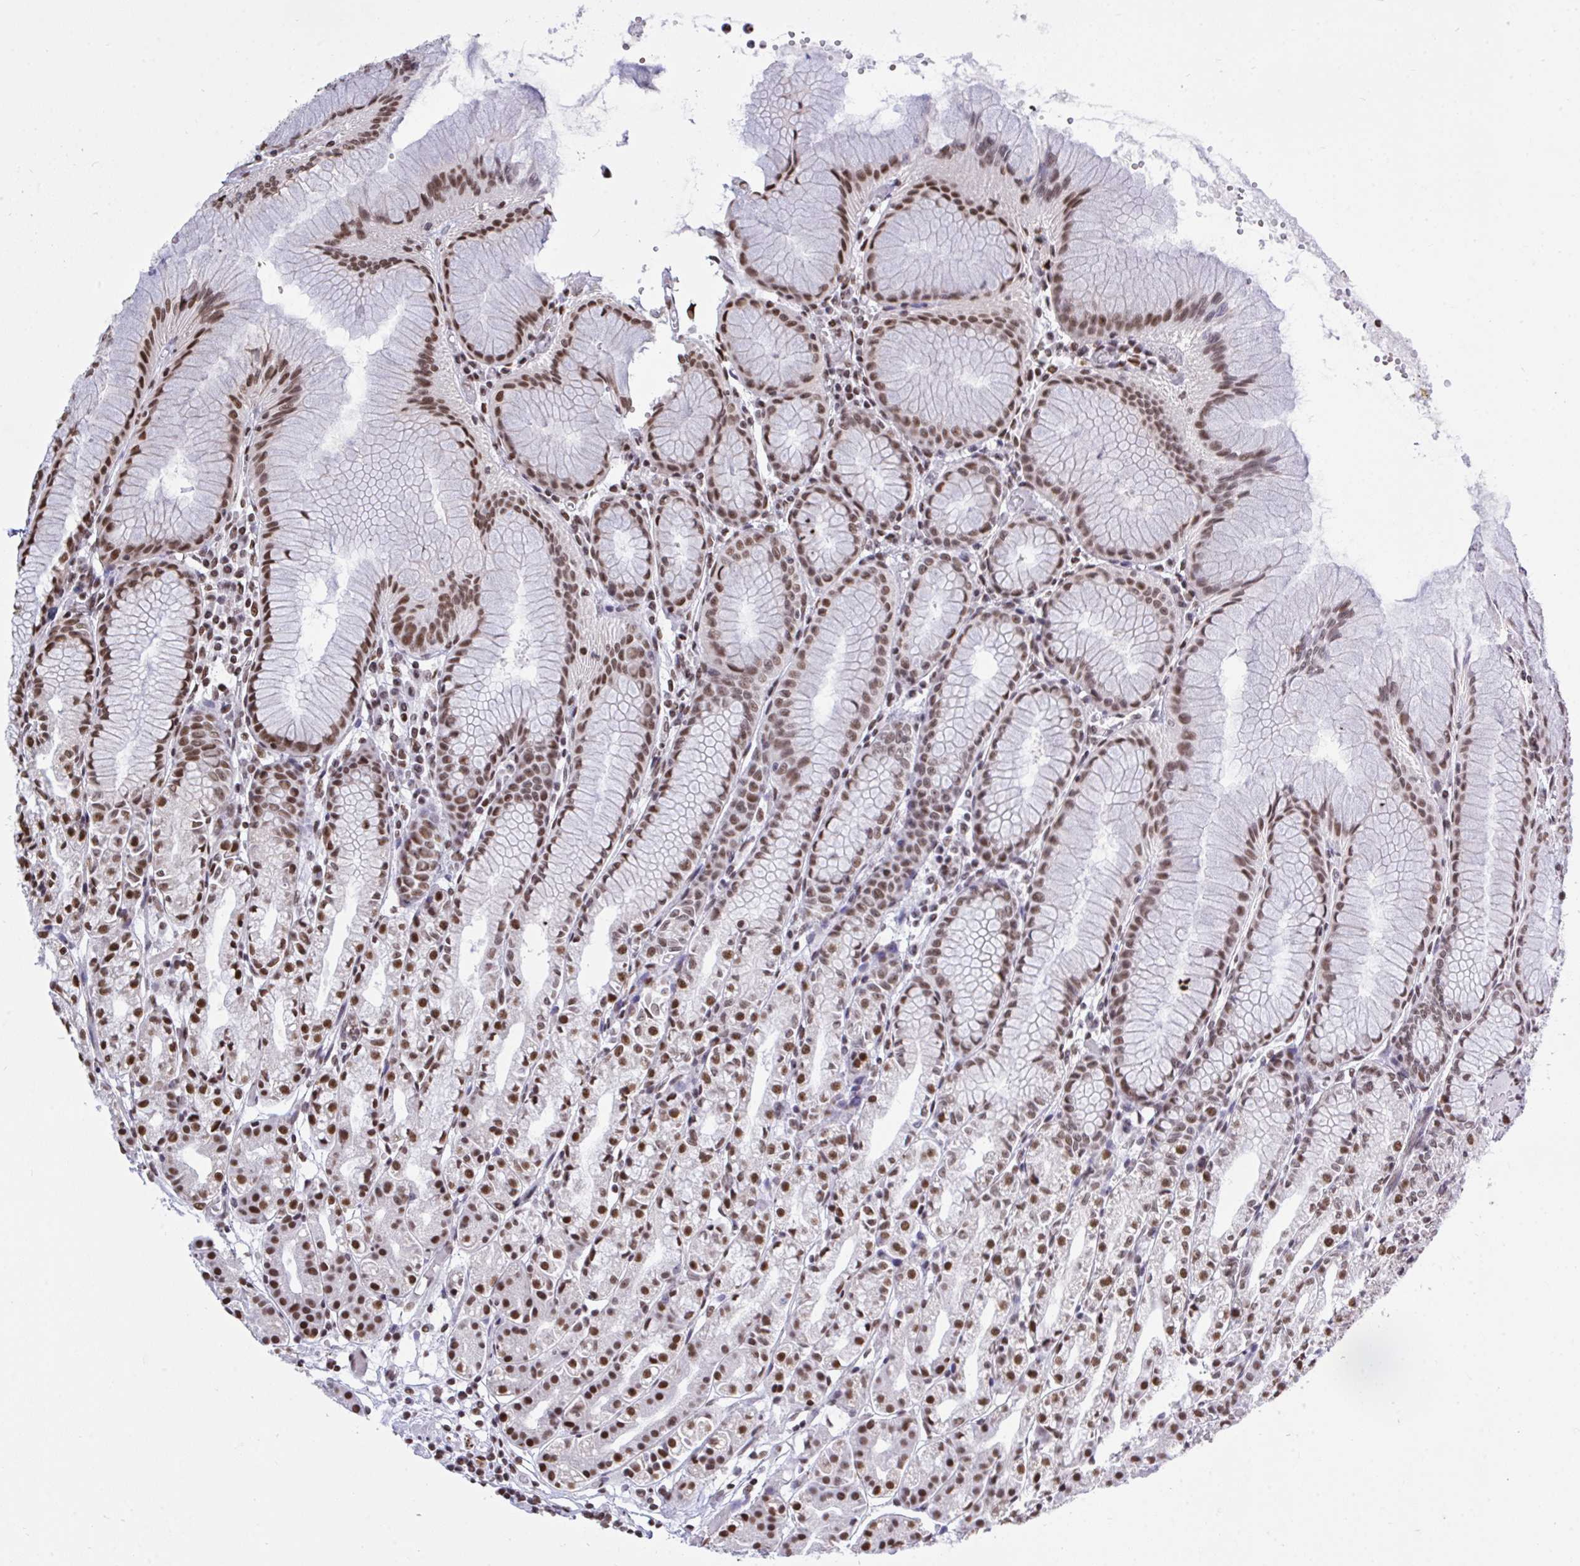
{"staining": {"intensity": "moderate", "quantity": ">75%", "location": "nuclear"}, "tissue": "stomach", "cell_type": "Glandular cells", "image_type": "normal", "snomed": [{"axis": "morphology", "description": "Normal tissue, NOS"}, {"axis": "topography", "description": "Stomach"}], "caption": "Moderate nuclear positivity for a protein is identified in about >75% of glandular cells of benign stomach using IHC.", "gene": "HNRNPDL", "patient": {"sex": "female", "age": 57}}